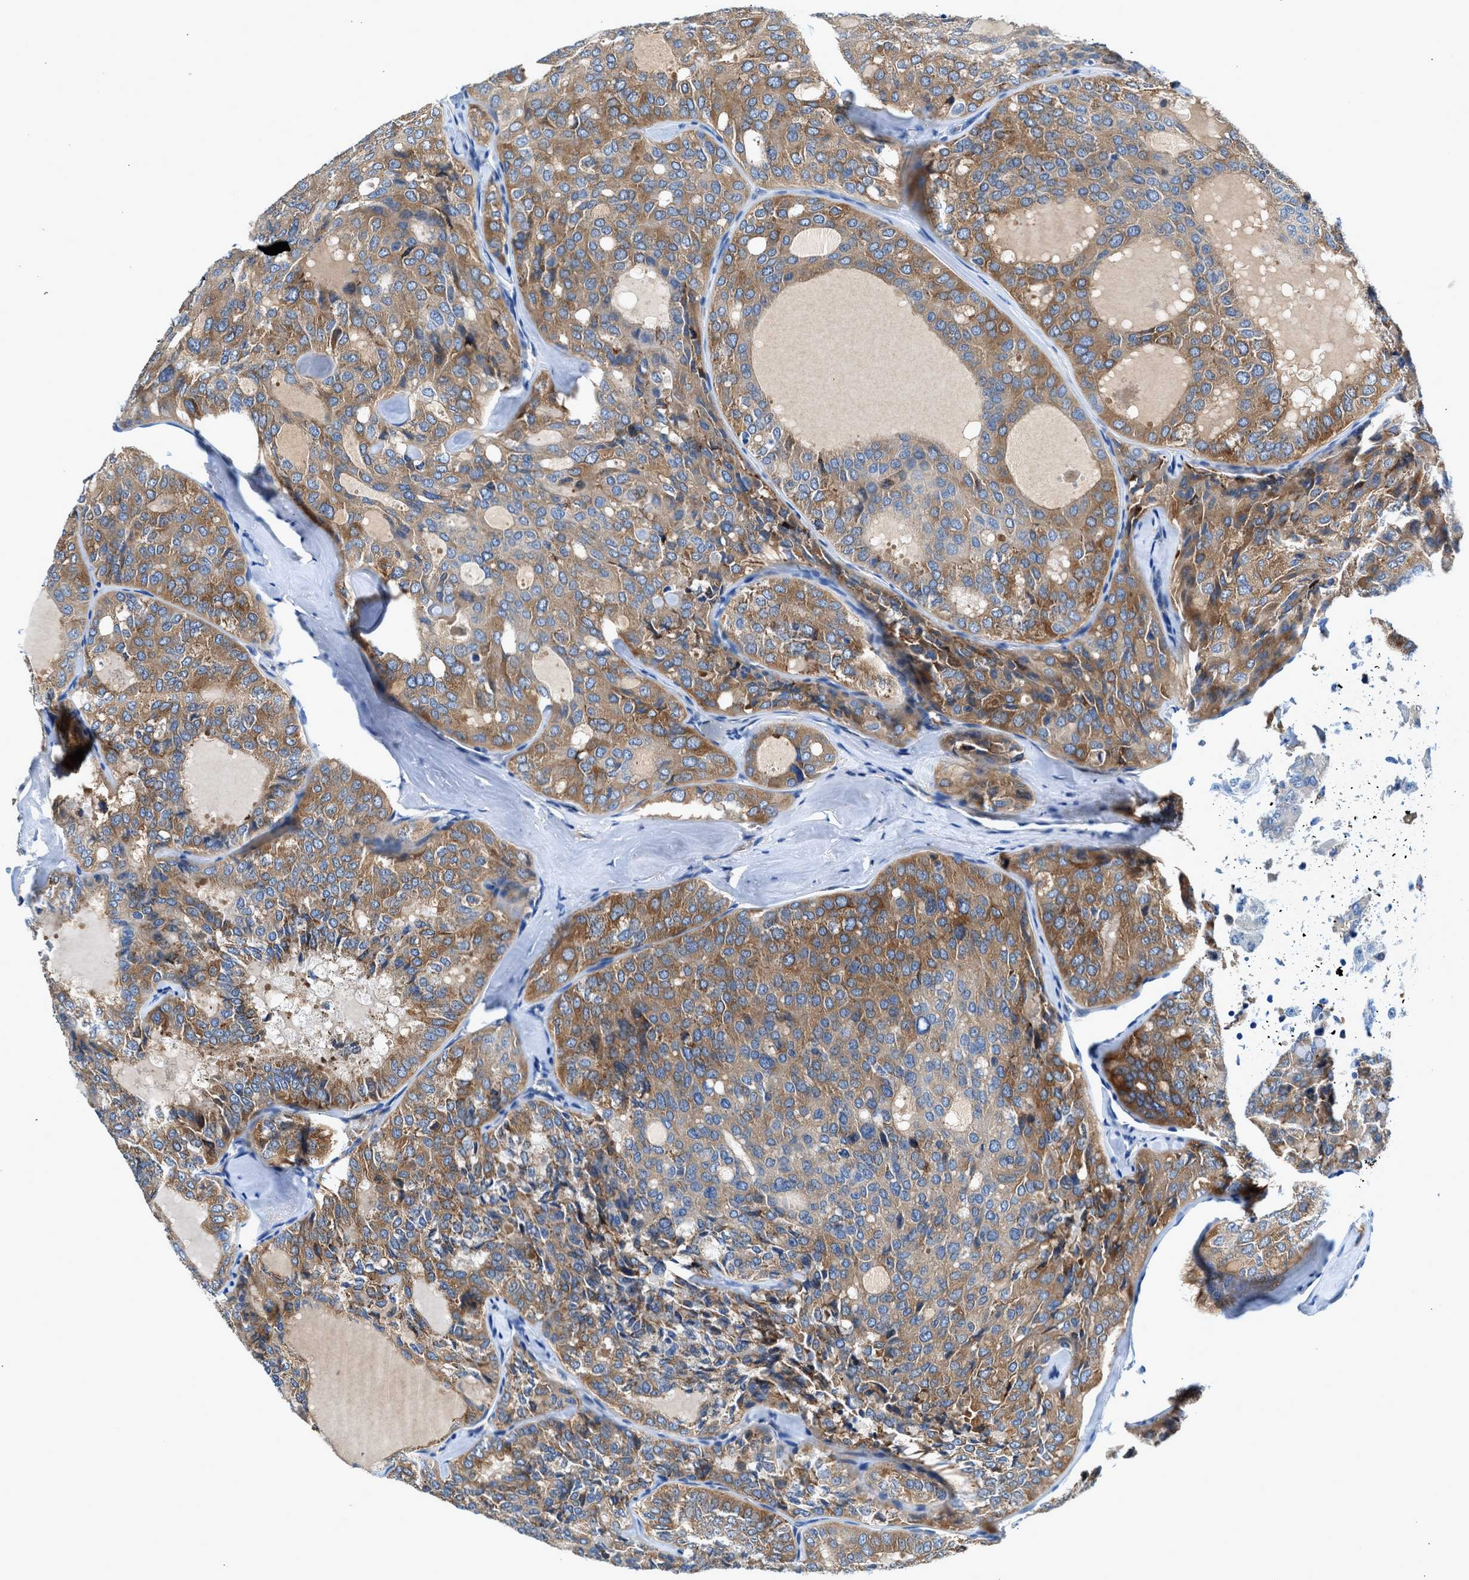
{"staining": {"intensity": "moderate", "quantity": ">75%", "location": "cytoplasmic/membranous"}, "tissue": "thyroid cancer", "cell_type": "Tumor cells", "image_type": "cancer", "snomed": [{"axis": "morphology", "description": "Follicular adenoma carcinoma, NOS"}, {"axis": "topography", "description": "Thyroid gland"}], "caption": "A high-resolution histopathology image shows immunohistochemistry (IHC) staining of thyroid cancer (follicular adenoma carcinoma), which displays moderate cytoplasmic/membranous positivity in approximately >75% of tumor cells.", "gene": "RWDD2B", "patient": {"sex": "male", "age": 75}}